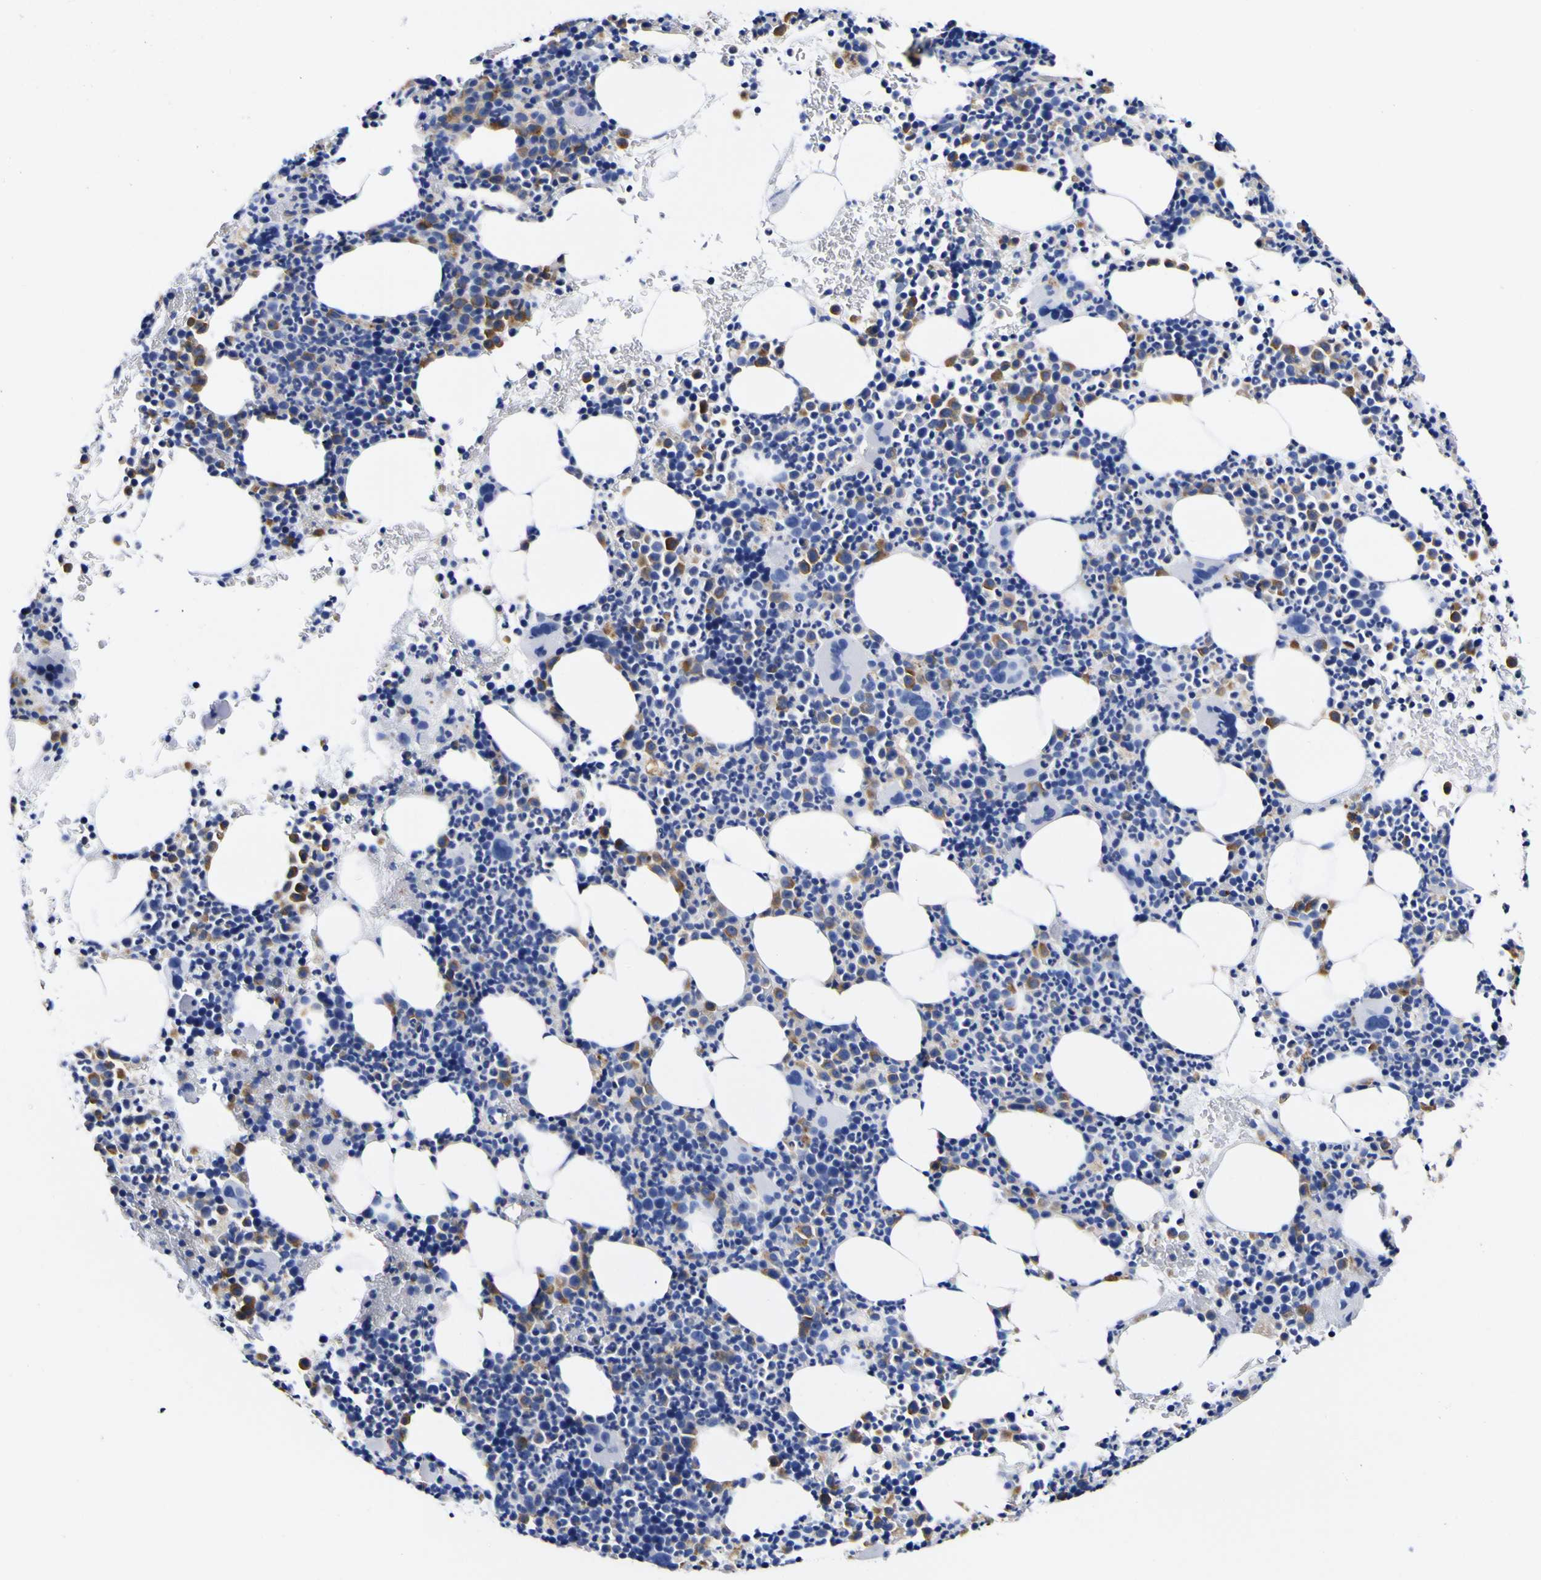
{"staining": {"intensity": "moderate", "quantity": "25%-75%", "location": "cytoplasmic/membranous"}, "tissue": "bone marrow", "cell_type": "Hematopoietic cells", "image_type": "normal", "snomed": [{"axis": "morphology", "description": "Normal tissue, NOS"}, {"axis": "morphology", "description": "Inflammation, NOS"}, {"axis": "topography", "description": "Bone marrow"}], "caption": "Hematopoietic cells display moderate cytoplasmic/membranous expression in about 25%-75% of cells in unremarkable bone marrow. (Stains: DAB (3,3'-diaminobenzidine) in brown, nuclei in blue, Microscopy: brightfield microscopy at high magnification).", "gene": "HLA", "patient": {"sex": "male", "age": 73}}